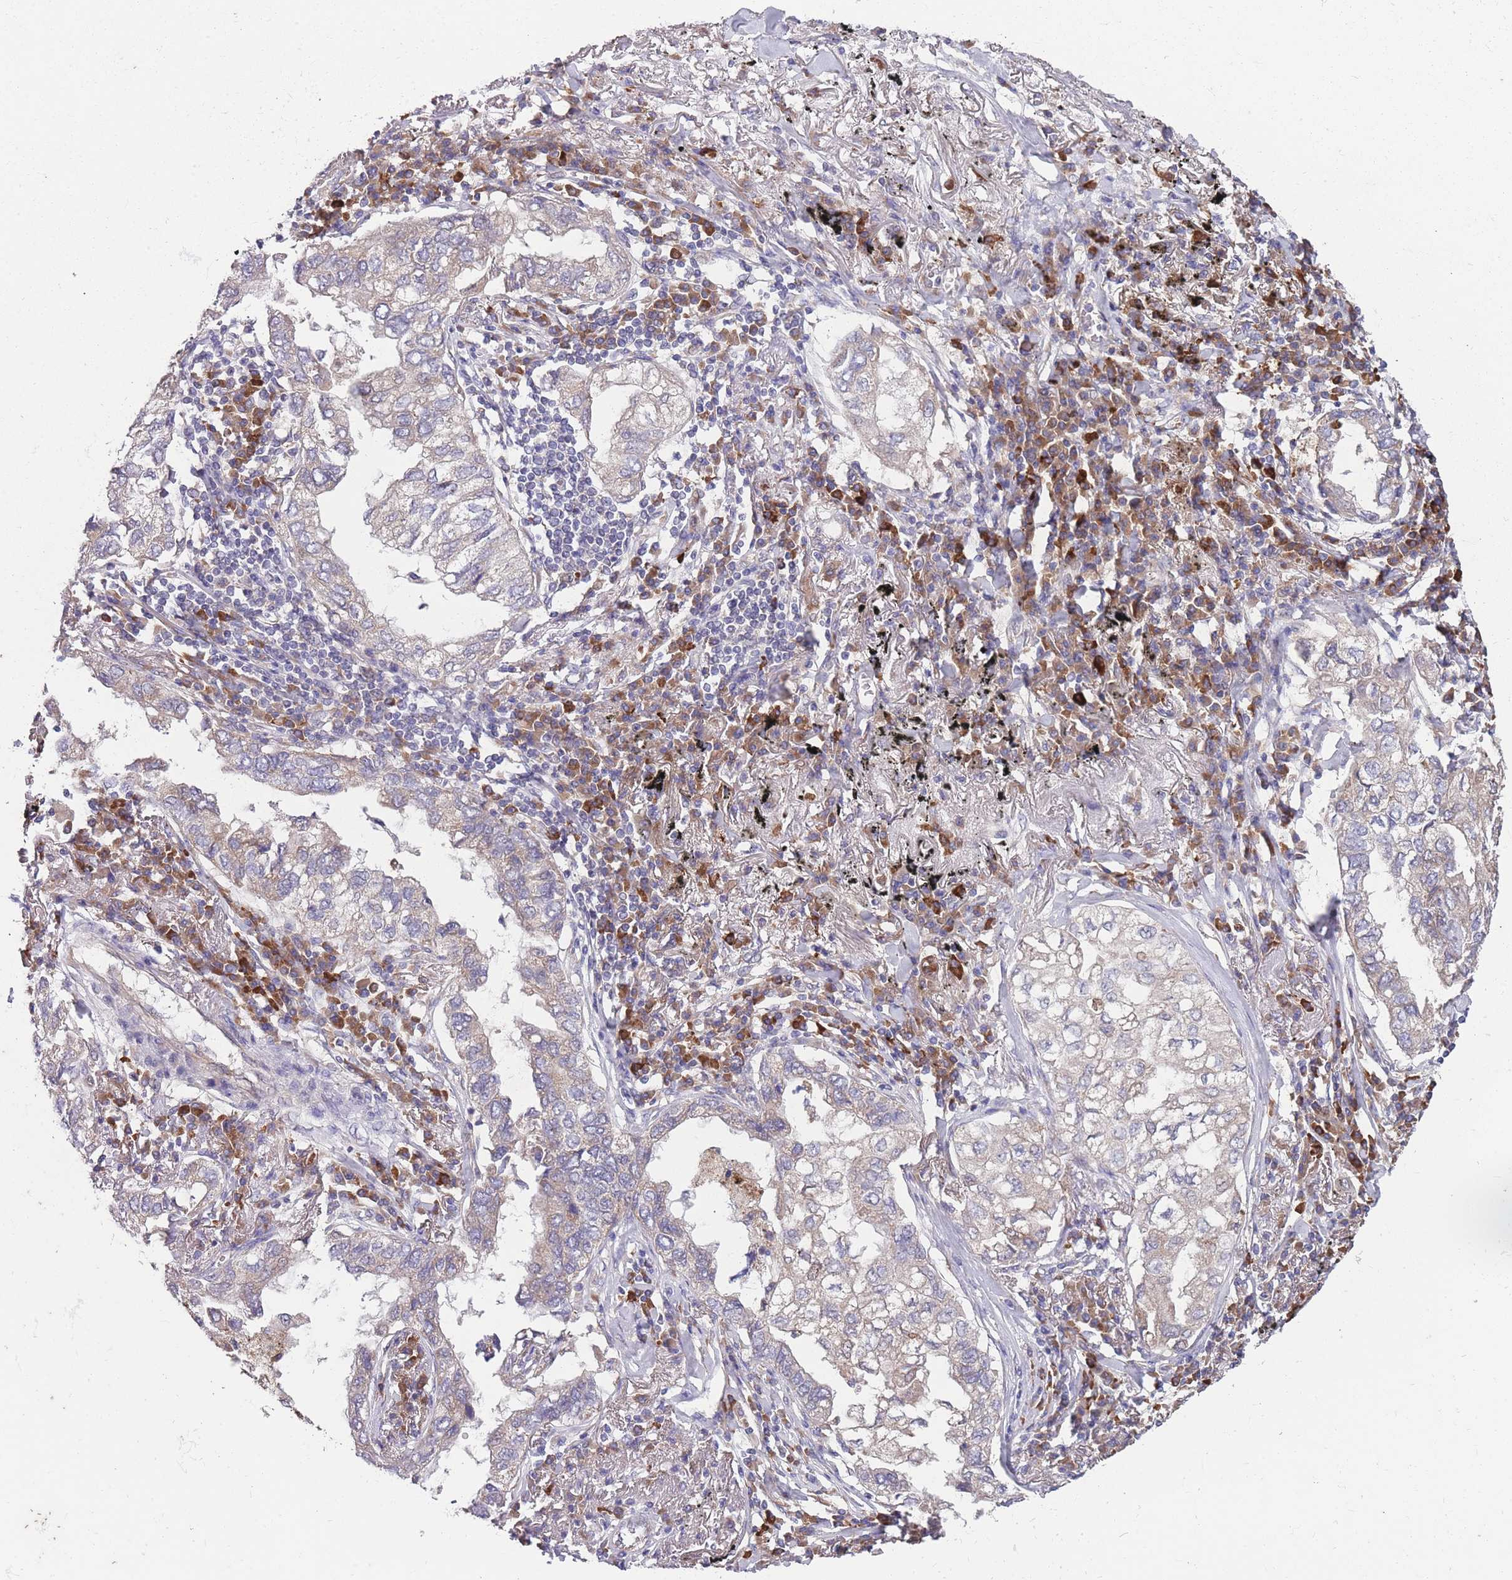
{"staining": {"intensity": "moderate", "quantity": "<25%", "location": "cytoplasmic/membranous"}, "tissue": "lung cancer", "cell_type": "Tumor cells", "image_type": "cancer", "snomed": [{"axis": "morphology", "description": "Adenocarcinoma, NOS"}, {"axis": "topography", "description": "Lung"}], "caption": "Lung cancer stained with immunohistochemistry exhibits moderate cytoplasmic/membranous expression in about <25% of tumor cells. The staining was performed using DAB to visualize the protein expression in brown, while the nuclei were stained in blue with hematoxylin (Magnification: 20x).", "gene": "STIM2", "patient": {"sex": "male", "age": 65}}